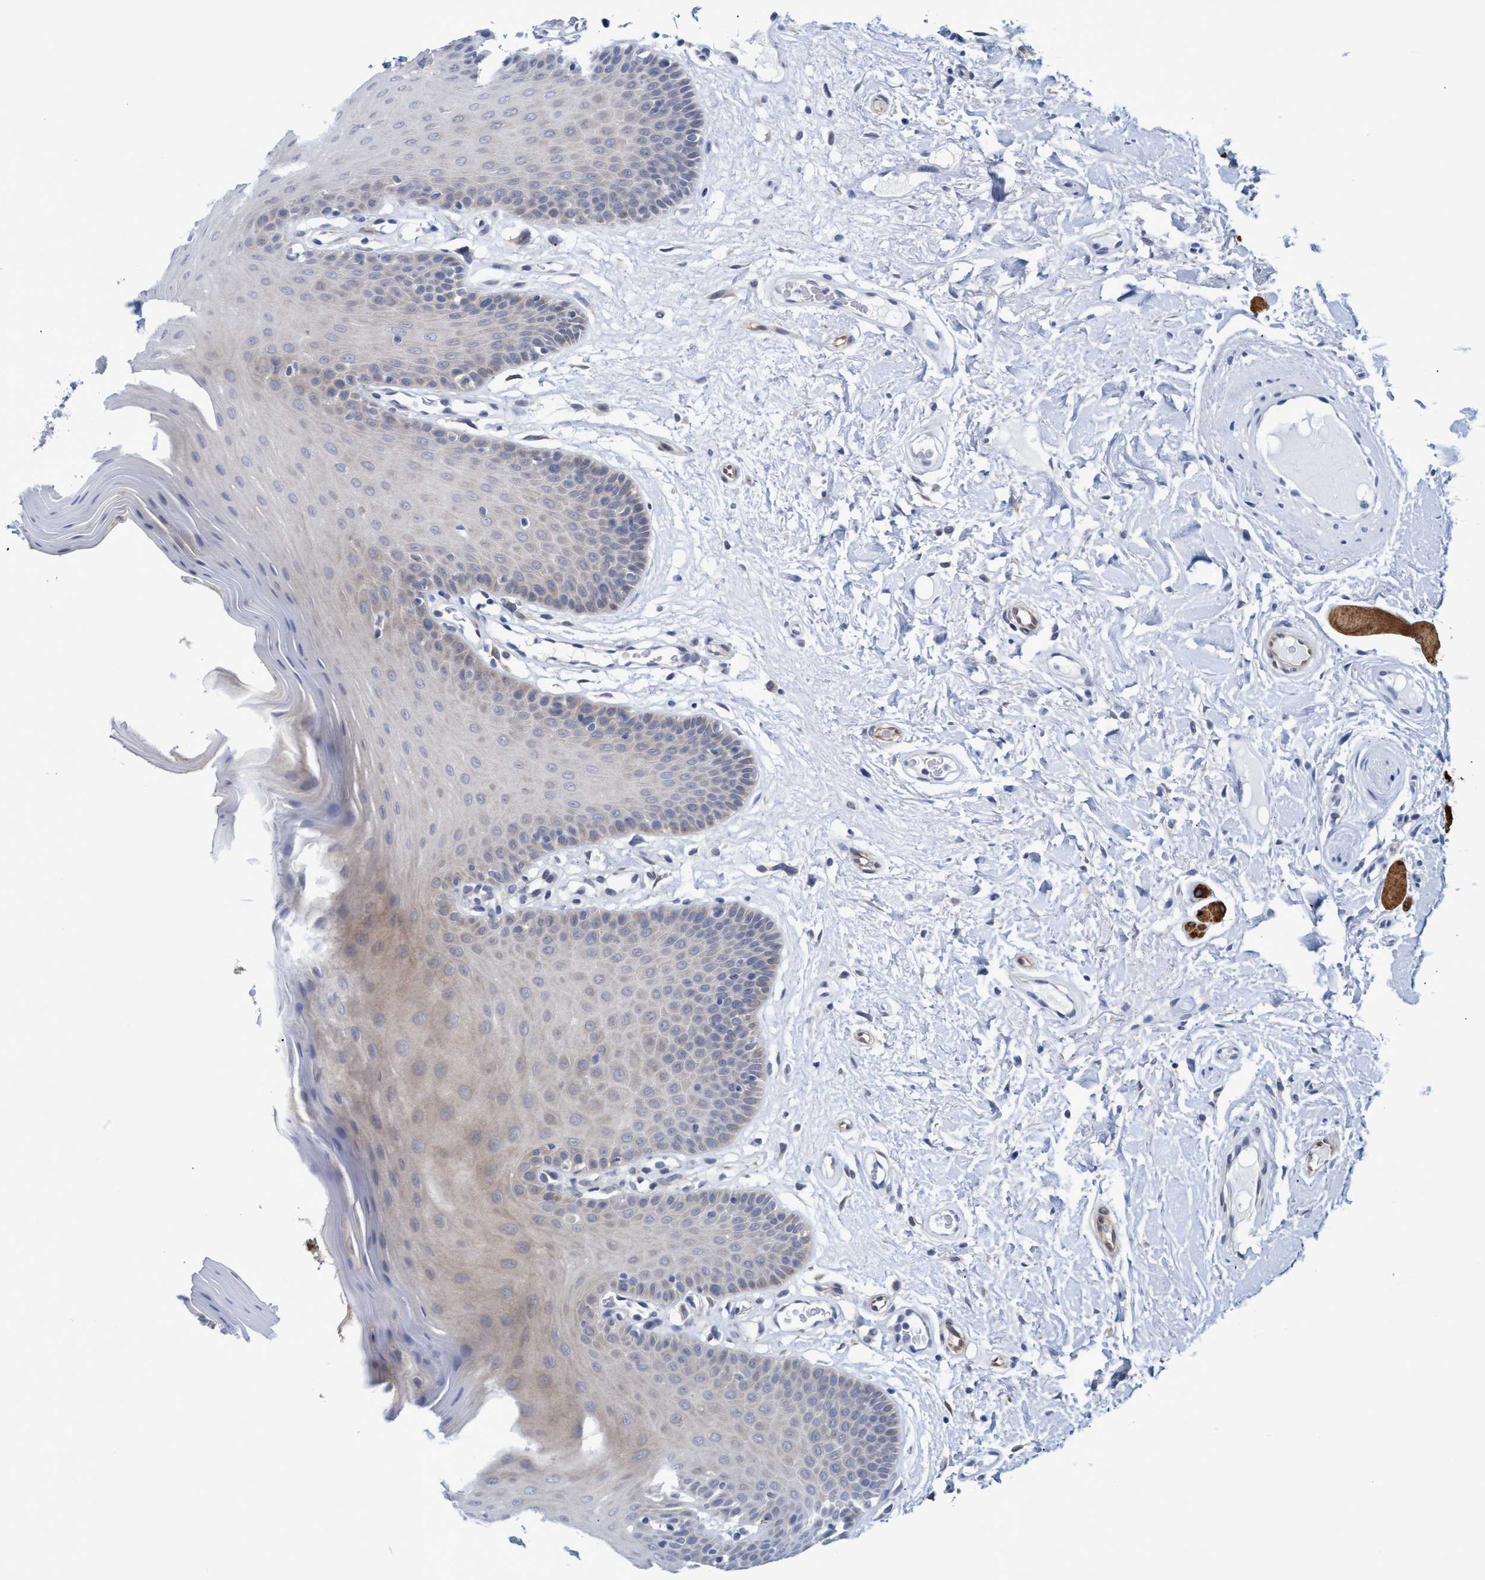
{"staining": {"intensity": "weak", "quantity": "<25%", "location": "cytoplasmic/membranous"}, "tissue": "oral mucosa", "cell_type": "Squamous epithelial cells", "image_type": "normal", "snomed": [{"axis": "morphology", "description": "Normal tissue, NOS"}, {"axis": "morphology", "description": "Squamous cell carcinoma, NOS"}, {"axis": "topography", "description": "Skeletal muscle"}, {"axis": "topography", "description": "Adipose tissue"}, {"axis": "topography", "description": "Vascular tissue"}, {"axis": "topography", "description": "Oral tissue"}, {"axis": "topography", "description": "Peripheral nerve tissue"}, {"axis": "topography", "description": "Head-Neck"}], "caption": "Immunohistochemical staining of benign human oral mucosa displays no significant expression in squamous epithelial cells. (Stains: DAB immunohistochemistry with hematoxylin counter stain, Microscopy: brightfield microscopy at high magnification).", "gene": "SSTR3", "patient": {"sex": "male", "age": 71}}